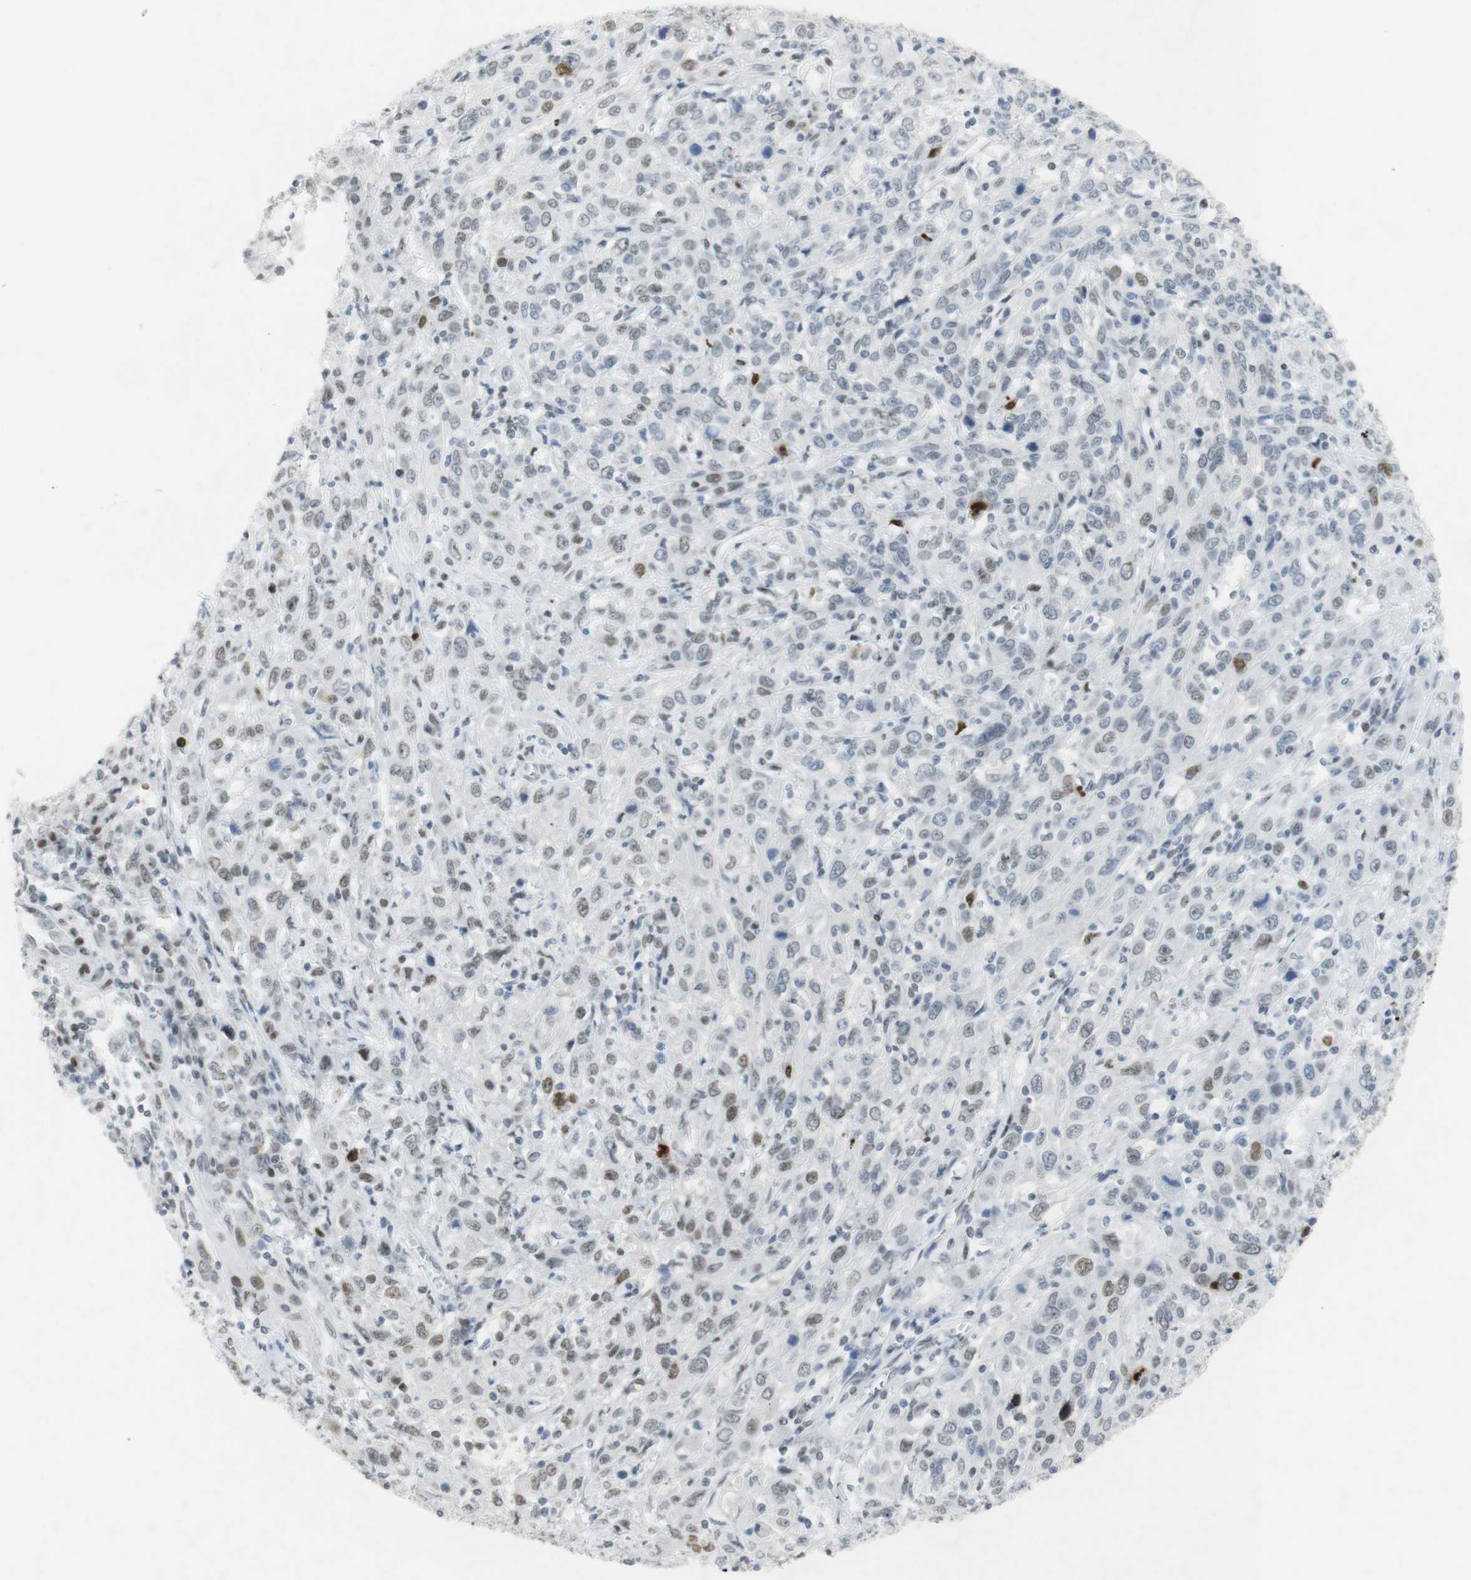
{"staining": {"intensity": "weak", "quantity": "<25%", "location": "nuclear"}, "tissue": "cervical cancer", "cell_type": "Tumor cells", "image_type": "cancer", "snomed": [{"axis": "morphology", "description": "Squamous cell carcinoma, NOS"}, {"axis": "topography", "description": "Cervix"}], "caption": "Immunohistochemistry (IHC) photomicrograph of human cervical cancer (squamous cell carcinoma) stained for a protein (brown), which reveals no expression in tumor cells.", "gene": "BMI1", "patient": {"sex": "female", "age": 46}}